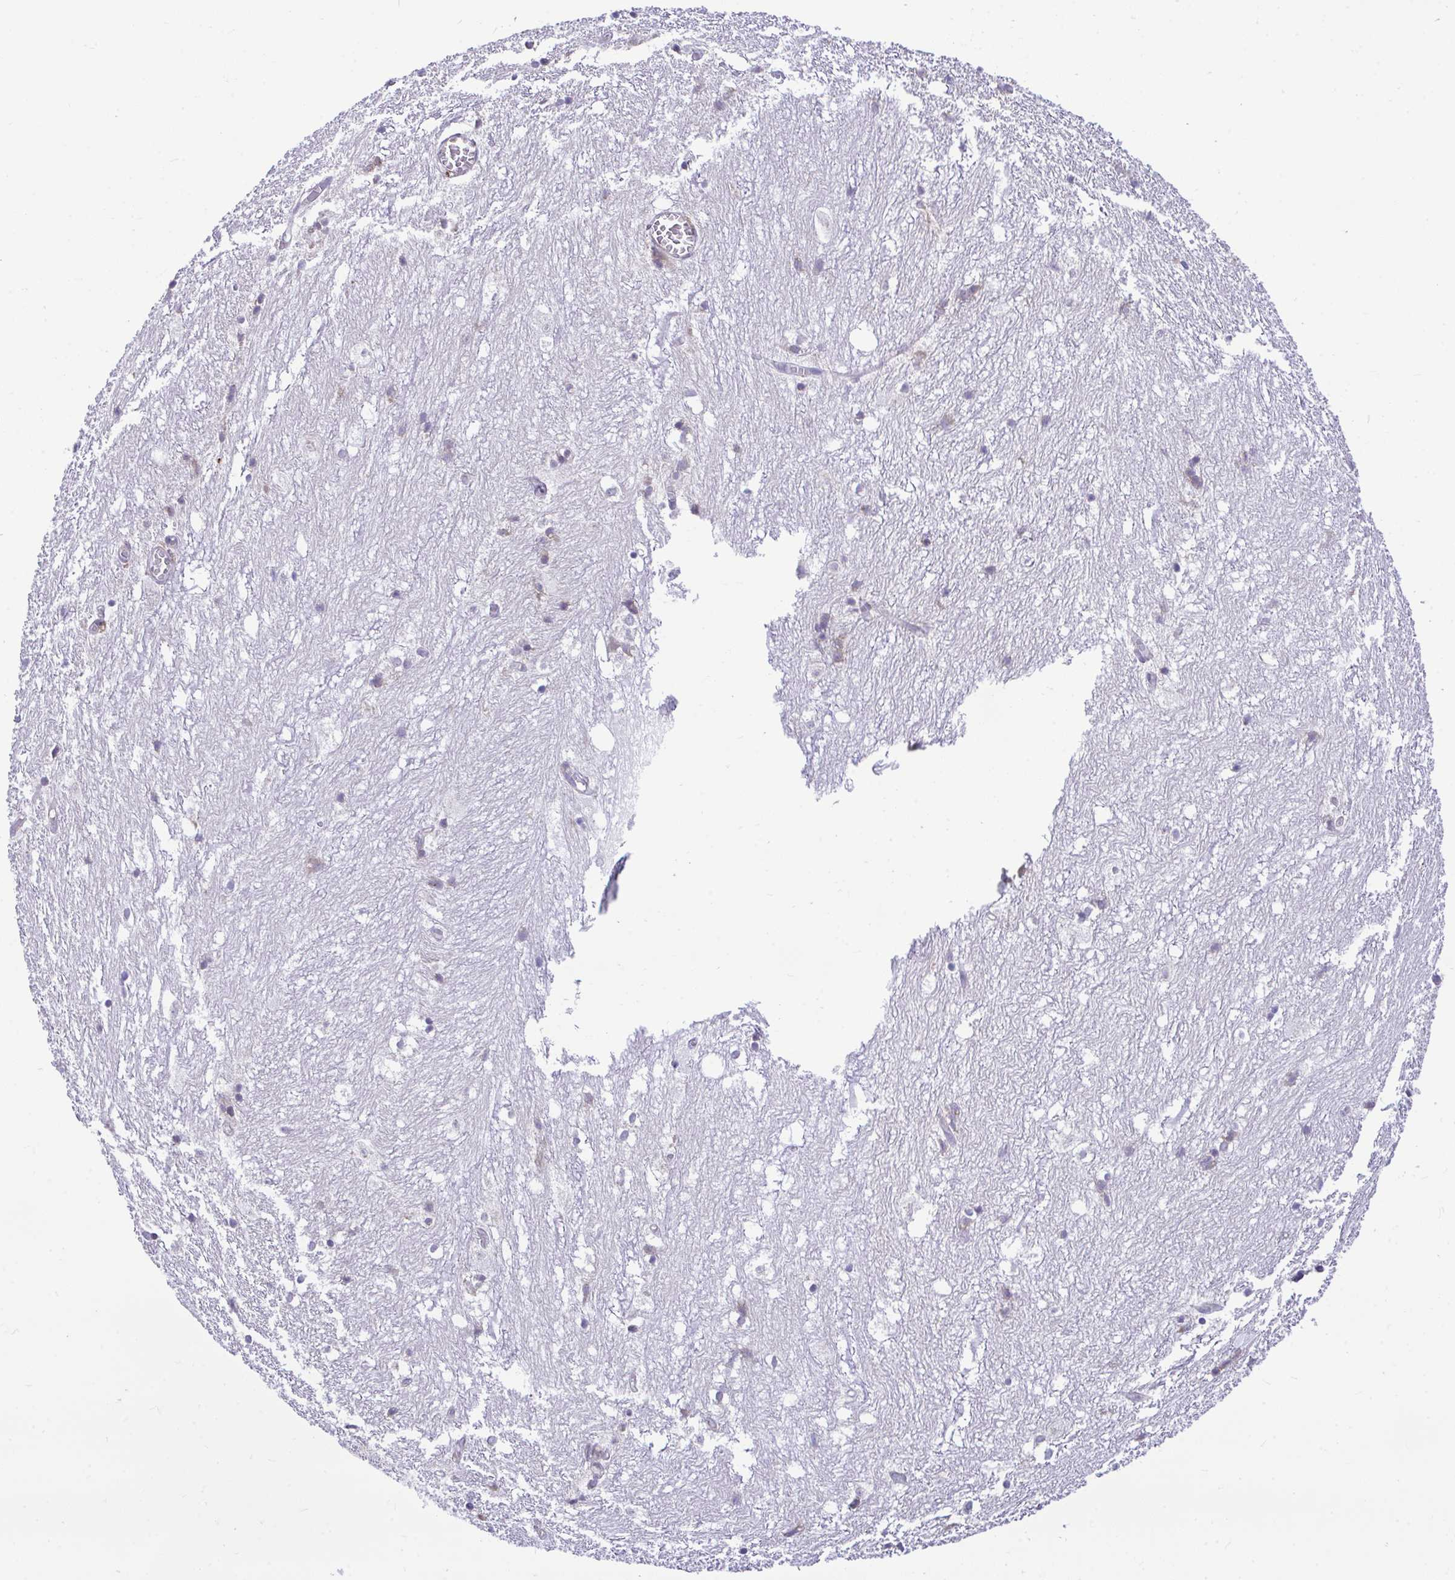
{"staining": {"intensity": "negative", "quantity": "none", "location": "none"}, "tissue": "hippocampus", "cell_type": "Glial cells", "image_type": "normal", "snomed": [{"axis": "morphology", "description": "Normal tissue, NOS"}, {"axis": "topography", "description": "Hippocampus"}], "caption": "Immunohistochemistry (IHC) micrograph of benign hippocampus: hippocampus stained with DAB (3,3'-diaminobenzidine) reveals no significant protein expression in glial cells.", "gene": "PIGK", "patient": {"sex": "female", "age": 52}}